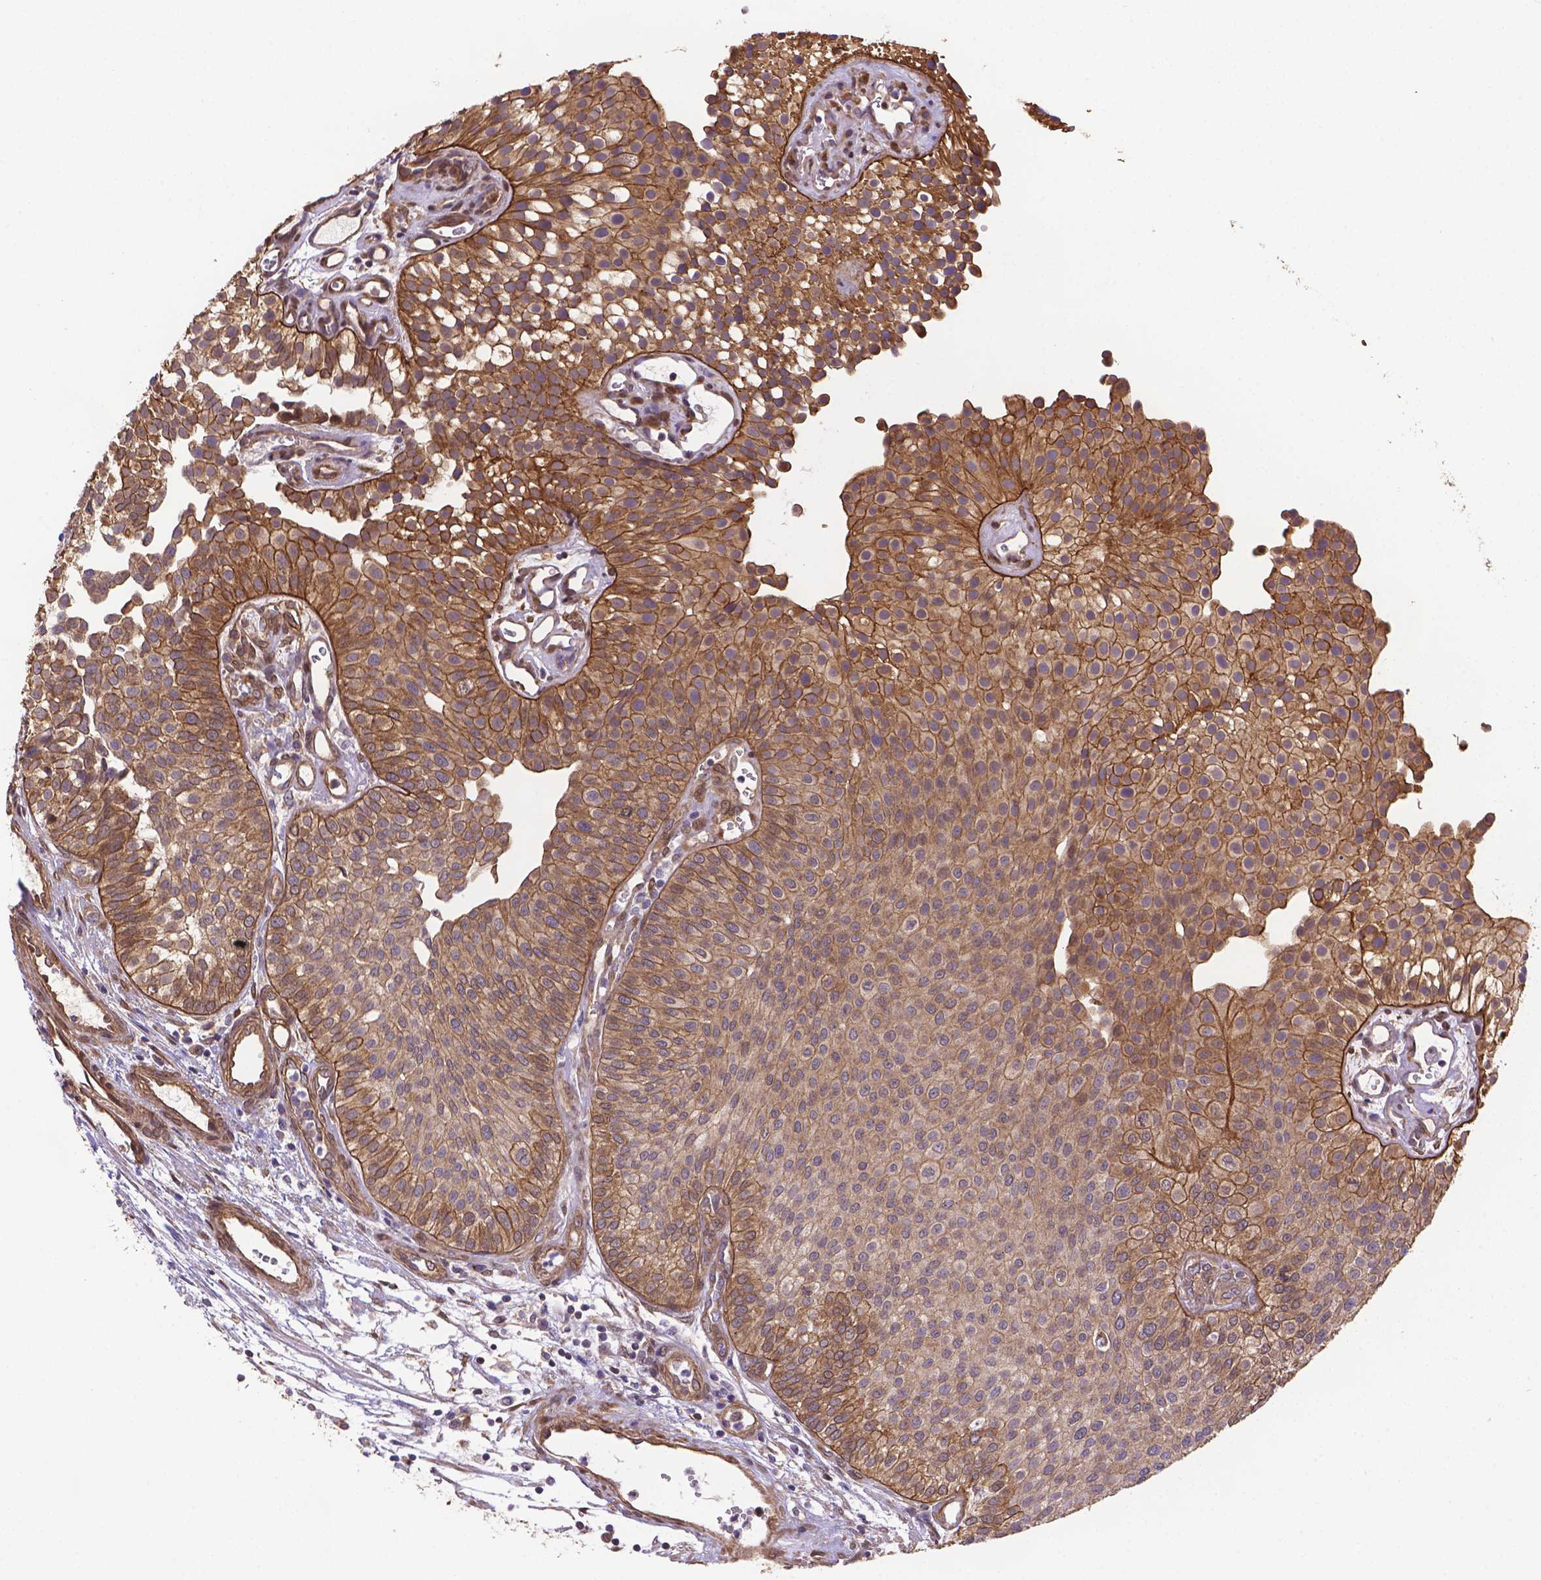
{"staining": {"intensity": "moderate", "quantity": ">75%", "location": "cytoplasmic/membranous"}, "tissue": "urothelial cancer", "cell_type": "Tumor cells", "image_type": "cancer", "snomed": [{"axis": "morphology", "description": "Urothelial carcinoma, Low grade"}, {"axis": "topography", "description": "Urinary bladder"}], "caption": "A medium amount of moderate cytoplasmic/membranous staining is present in approximately >75% of tumor cells in urothelial cancer tissue. (Brightfield microscopy of DAB IHC at high magnification).", "gene": "YAP1", "patient": {"sex": "female", "age": 87}}